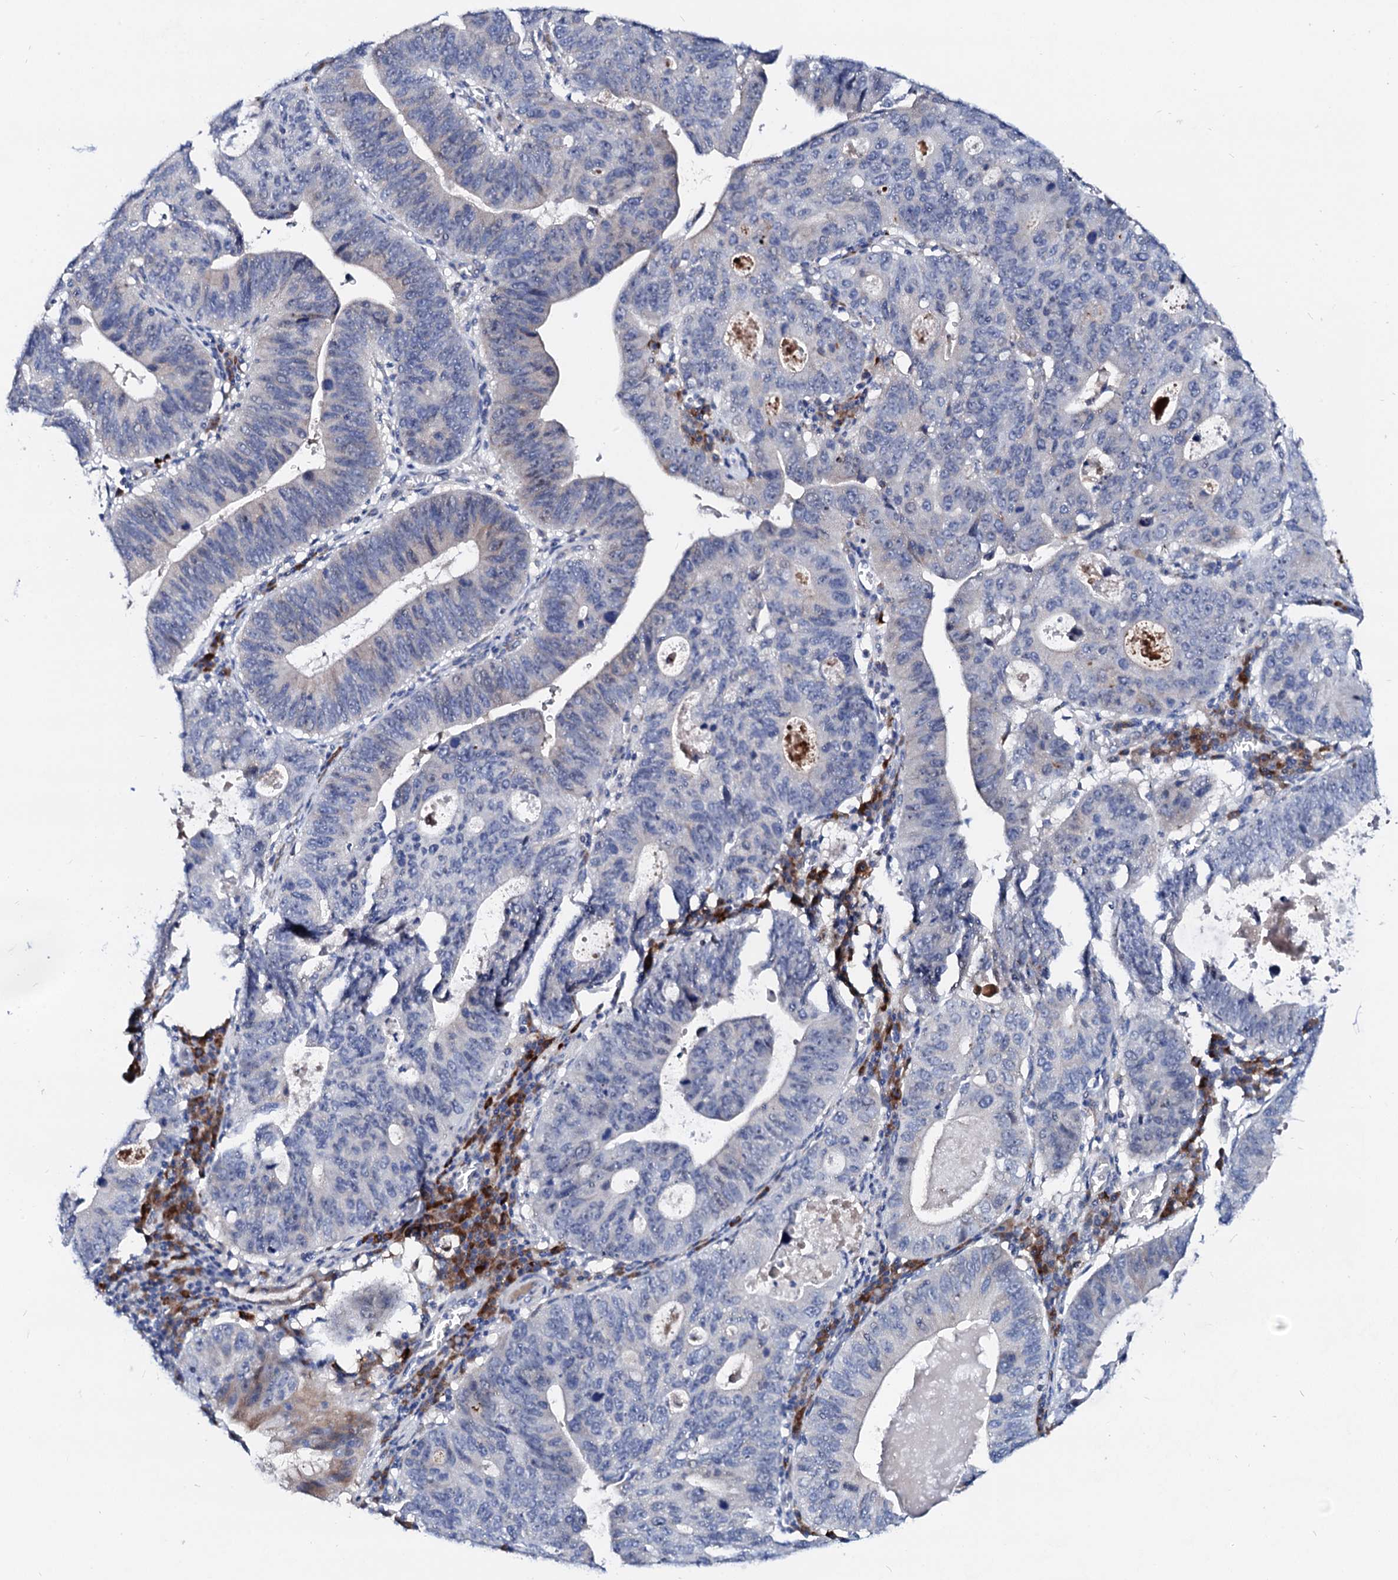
{"staining": {"intensity": "negative", "quantity": "none", "location": "none"}, "tissue": "stomach cancer", "cell_type": "Tumor cells", "image_type": "cancer", "snomed": [{"axis": "morphology", "description": "Adenocarcinoma, NOS"}, {"axis": "topography", "description": "Stomach"}], "caption": "Tumor cells are negative for protein expression in human stomach cancer (adenocarcinoma).", "gene": "BTBD16", "patient": {"sex": "male", "age": 59}}